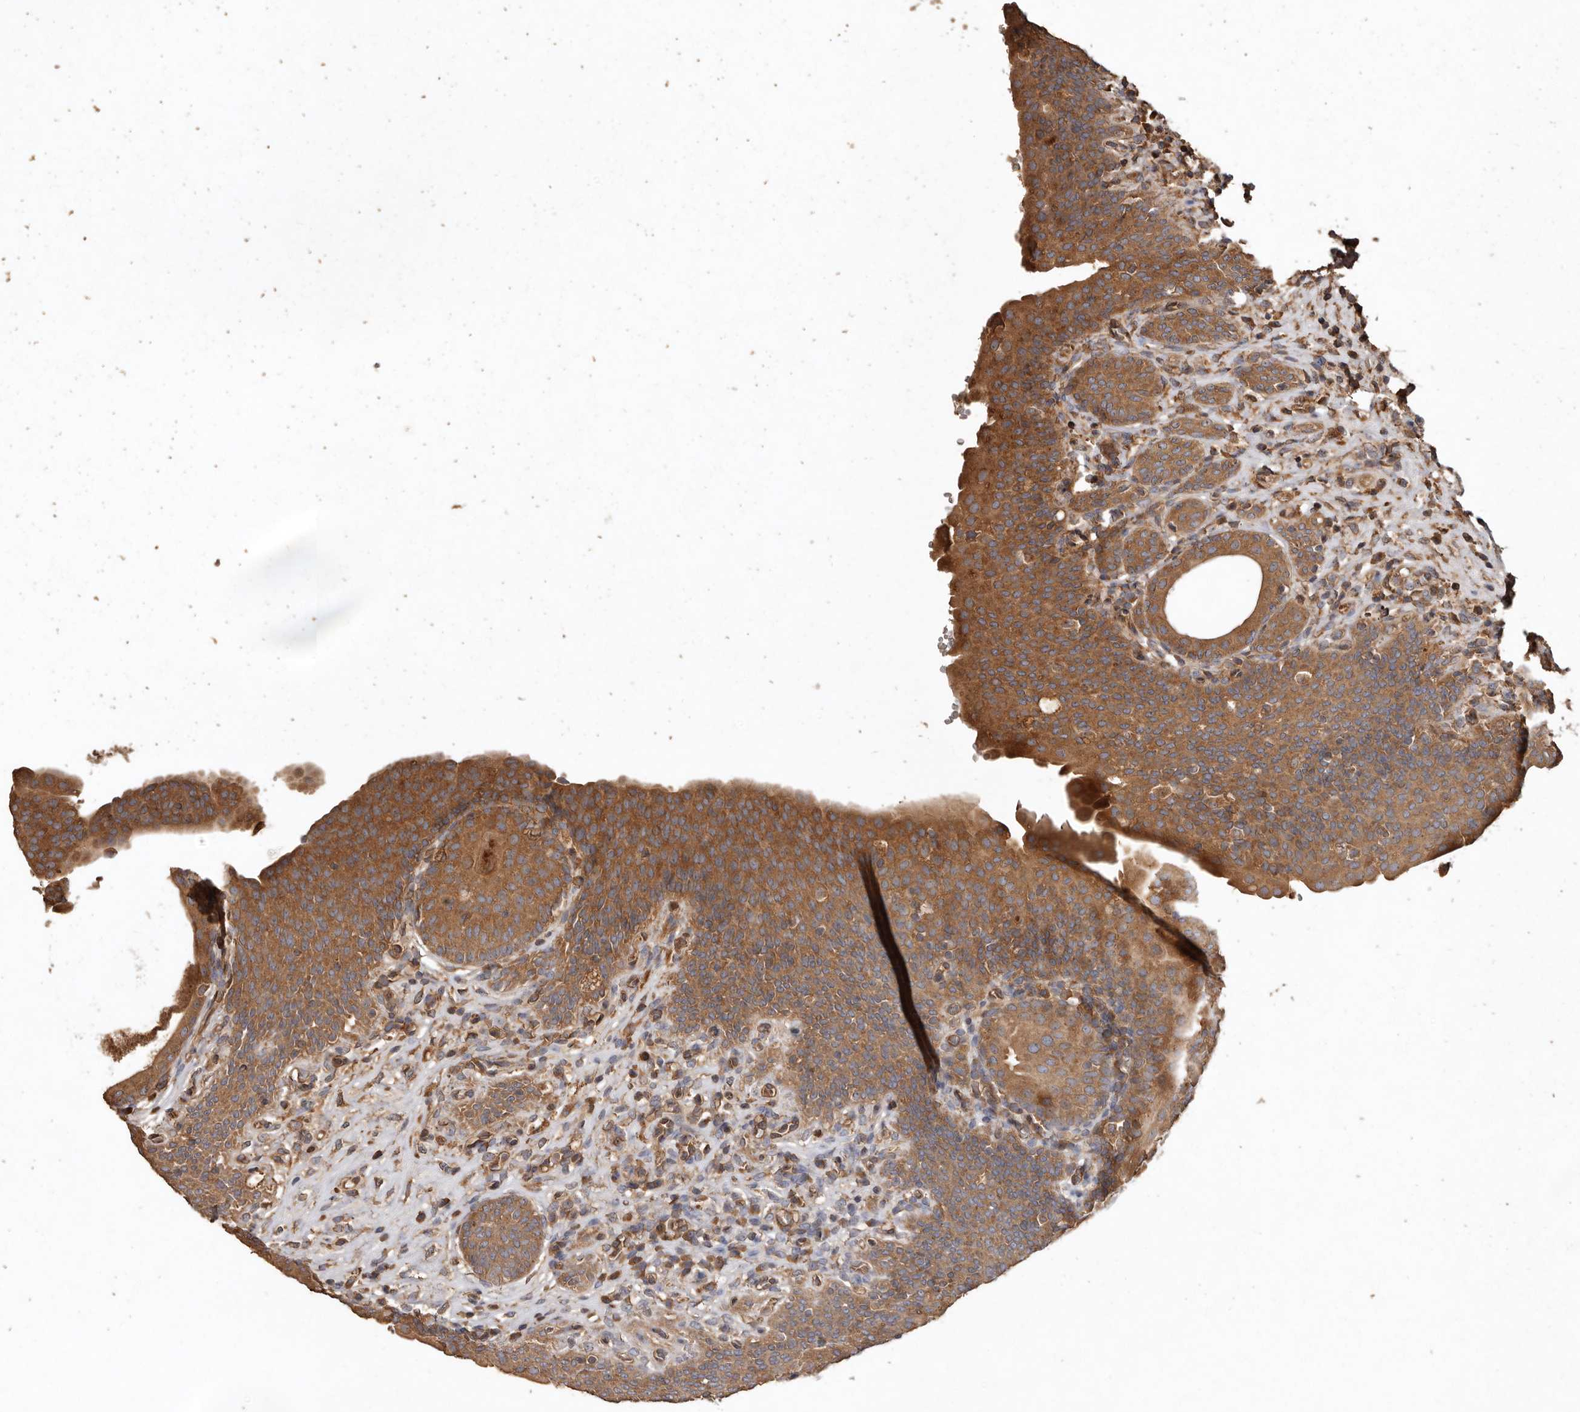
{"staining": {"intensity": "moderate", "quantity": ">75%", "location": "cytoplasmic/membranous"}, "tissue": "urinary bladder", "cell_type": "Urothelial cells", "image_type": "normal", "snomed": [{"axis": "morphology", "description": "Normal tissue, NOS"}, {"axis": "topography", "description": "Urinary bladder"}], "caption": "Urinary bladder stained with DAB IHC reveals medium levels of moderate cytoplasmic/membranous staining in approximately >75% of urothelial cells.", "gene": "FLCN", "patient": {"sex": "male", "age": 83}}